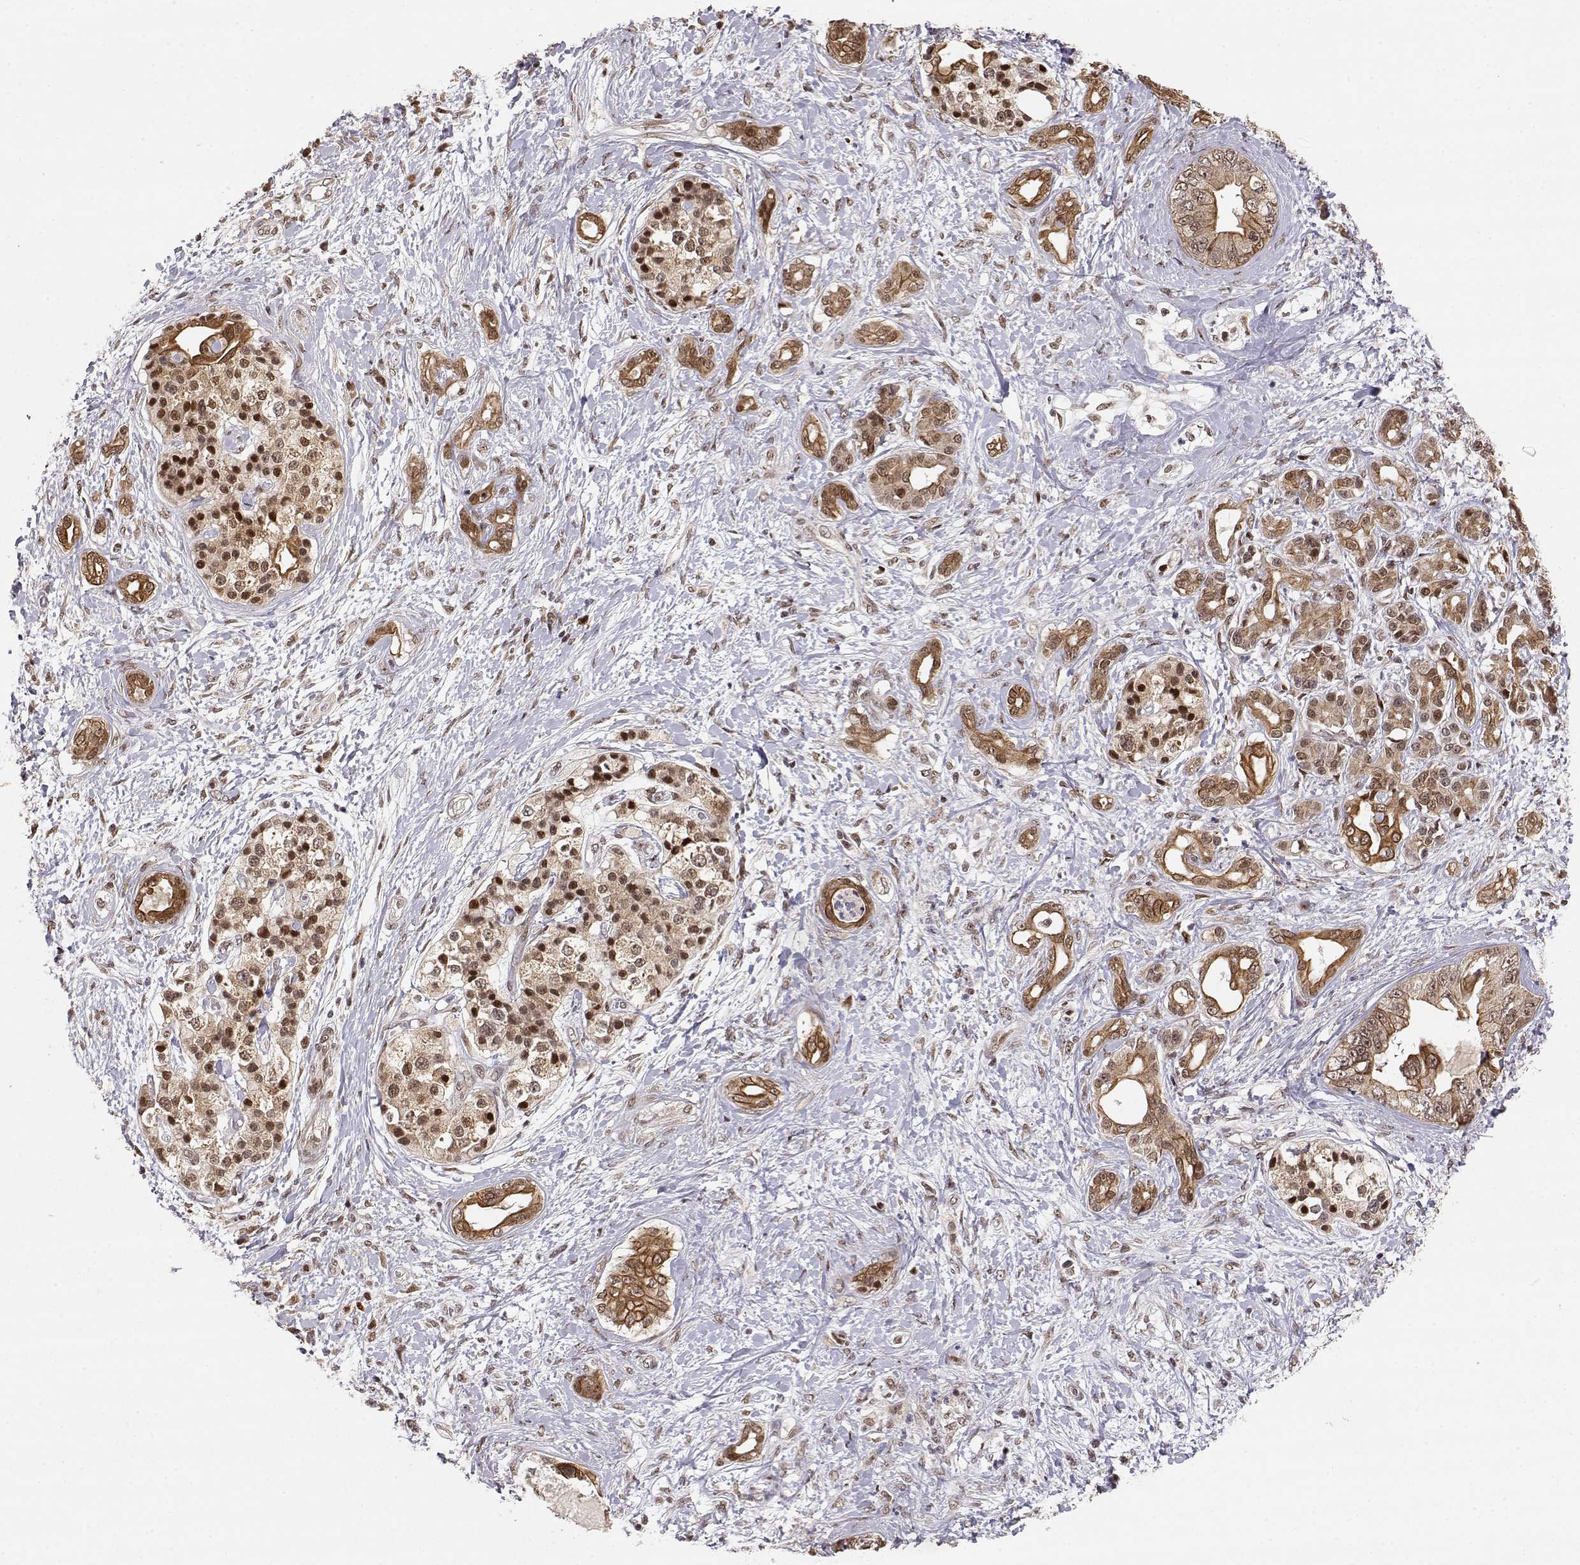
{"staining": {"intensity": "moderate", "quantity": ">75%", "location": "cytoplasmic/membranous,nuclear"}, "tissue": "pancreatic cancer", "cell_type": "Tumor cells", "image_type": "cancer", "snomed": [{"axis": "morphology", "description": "Adenocarcinoma, NOS"}, {"axis": "topography", "description": "Pancreas"}], "caption": "Immunohistochemistry (IHC) image of neoplastic tissue: human pancreatic cancer stained using immunohistochemistry shows medium levels of moderate protein expression localized specifically in the cytoplasmic/membranous and nuclear of tumor cells, appearing as a cytoplasmic/membranous and nuclear brown color.", "gene": "BRCA1", "patient": {"sex": "female", "age": 56}}